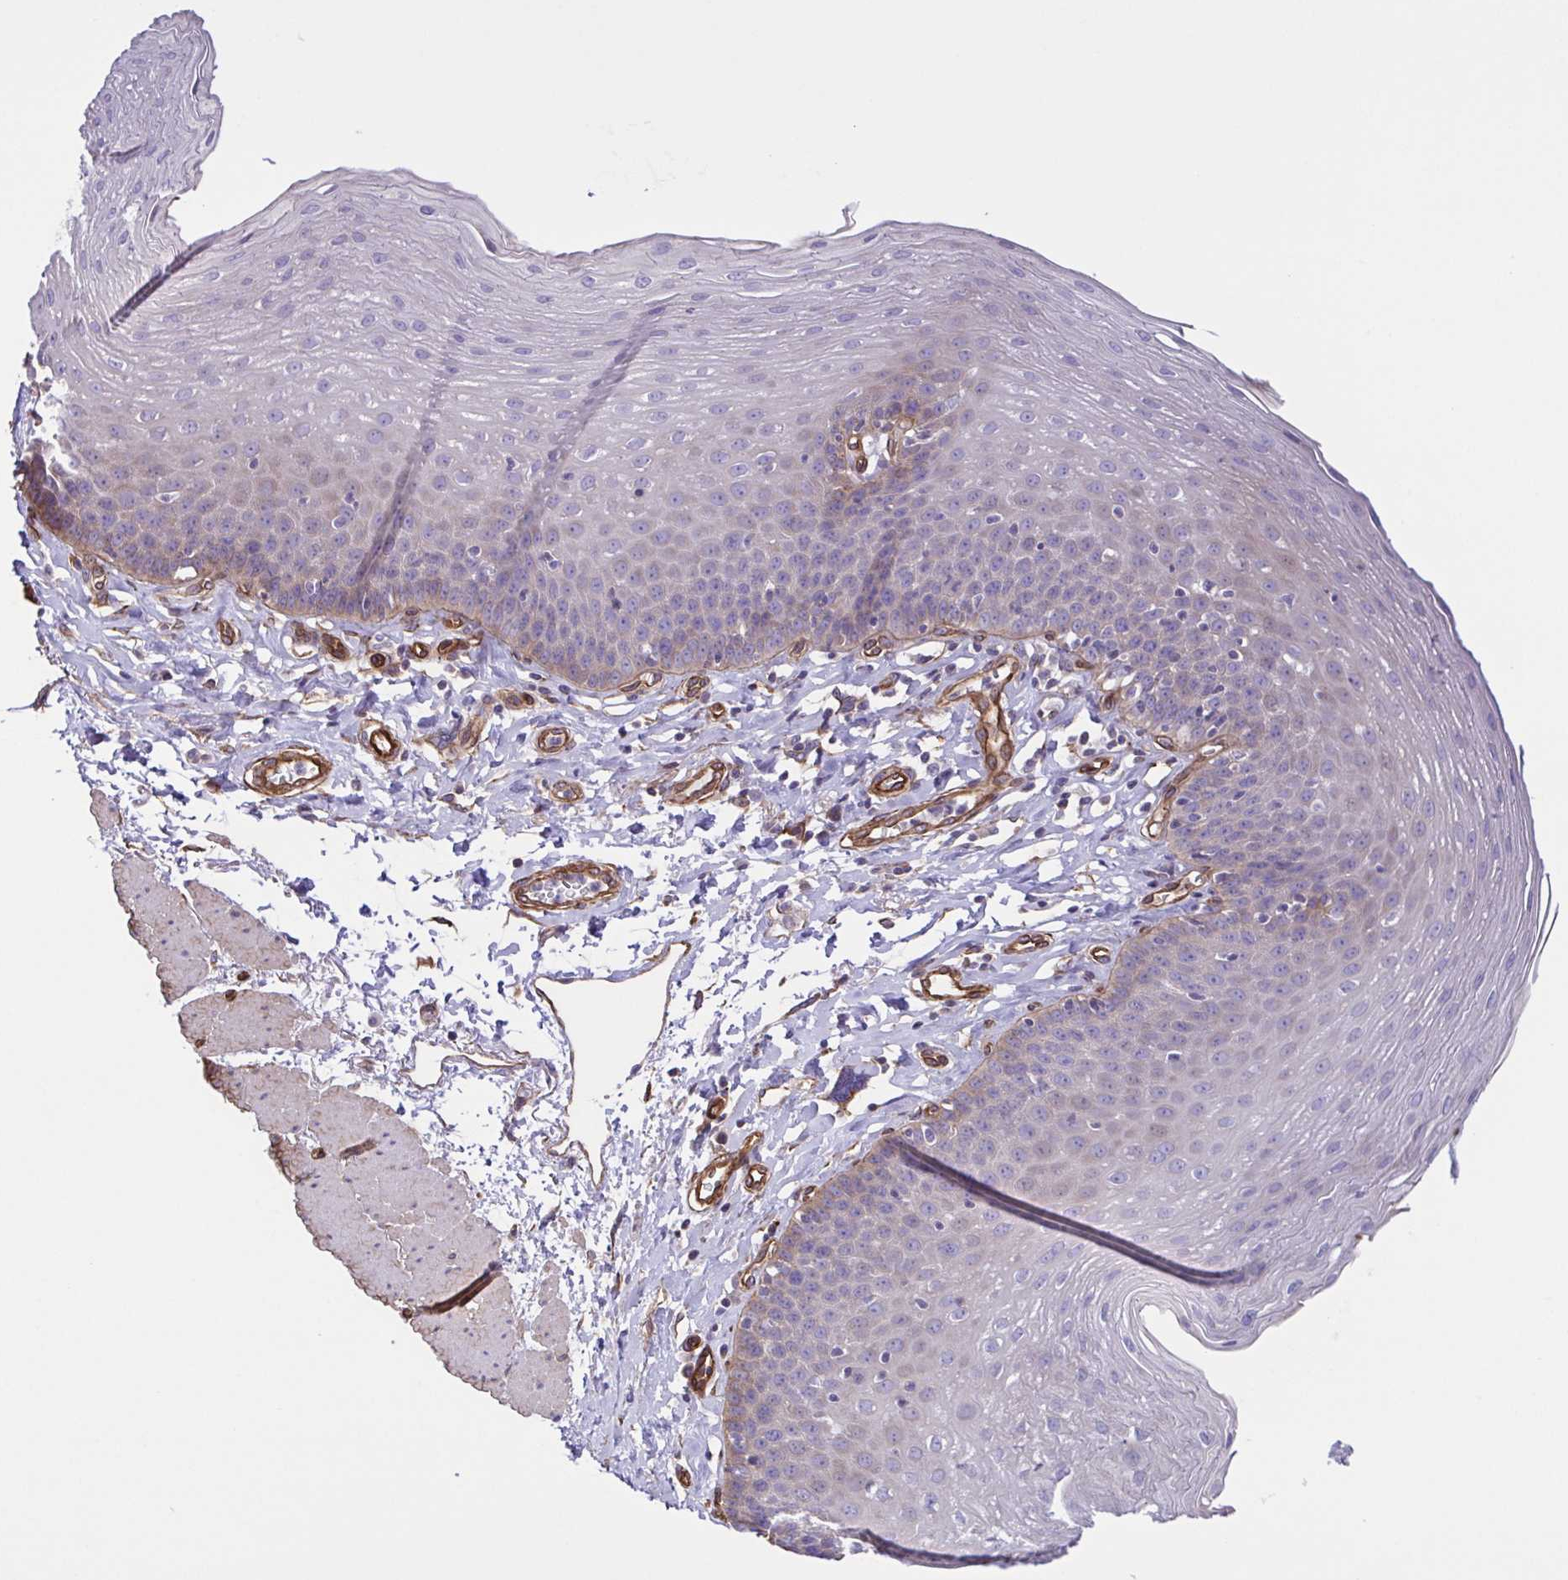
{"staining": {"intensity": "negative", "quantity": "none", "location": "none"}, "tissue": "esophagus", "cell_type": "Squamous epithelial cells", "image_type": "normal", "snomed": [{"axis": "morphology", "description": "Normal tissue, NOS"}, {"axis": "topography", "description": "Esophagus"}], "caption": "DAB (3,3'-diaminobenzidine) immunohistochemical staining of benign esophagus demonstrates no significant expression in squamous epithelial cells. (DAB immunohistochemistry, high magnification).", "gene": "FLT1", "patient": {"sex": "female", "age": 81}}